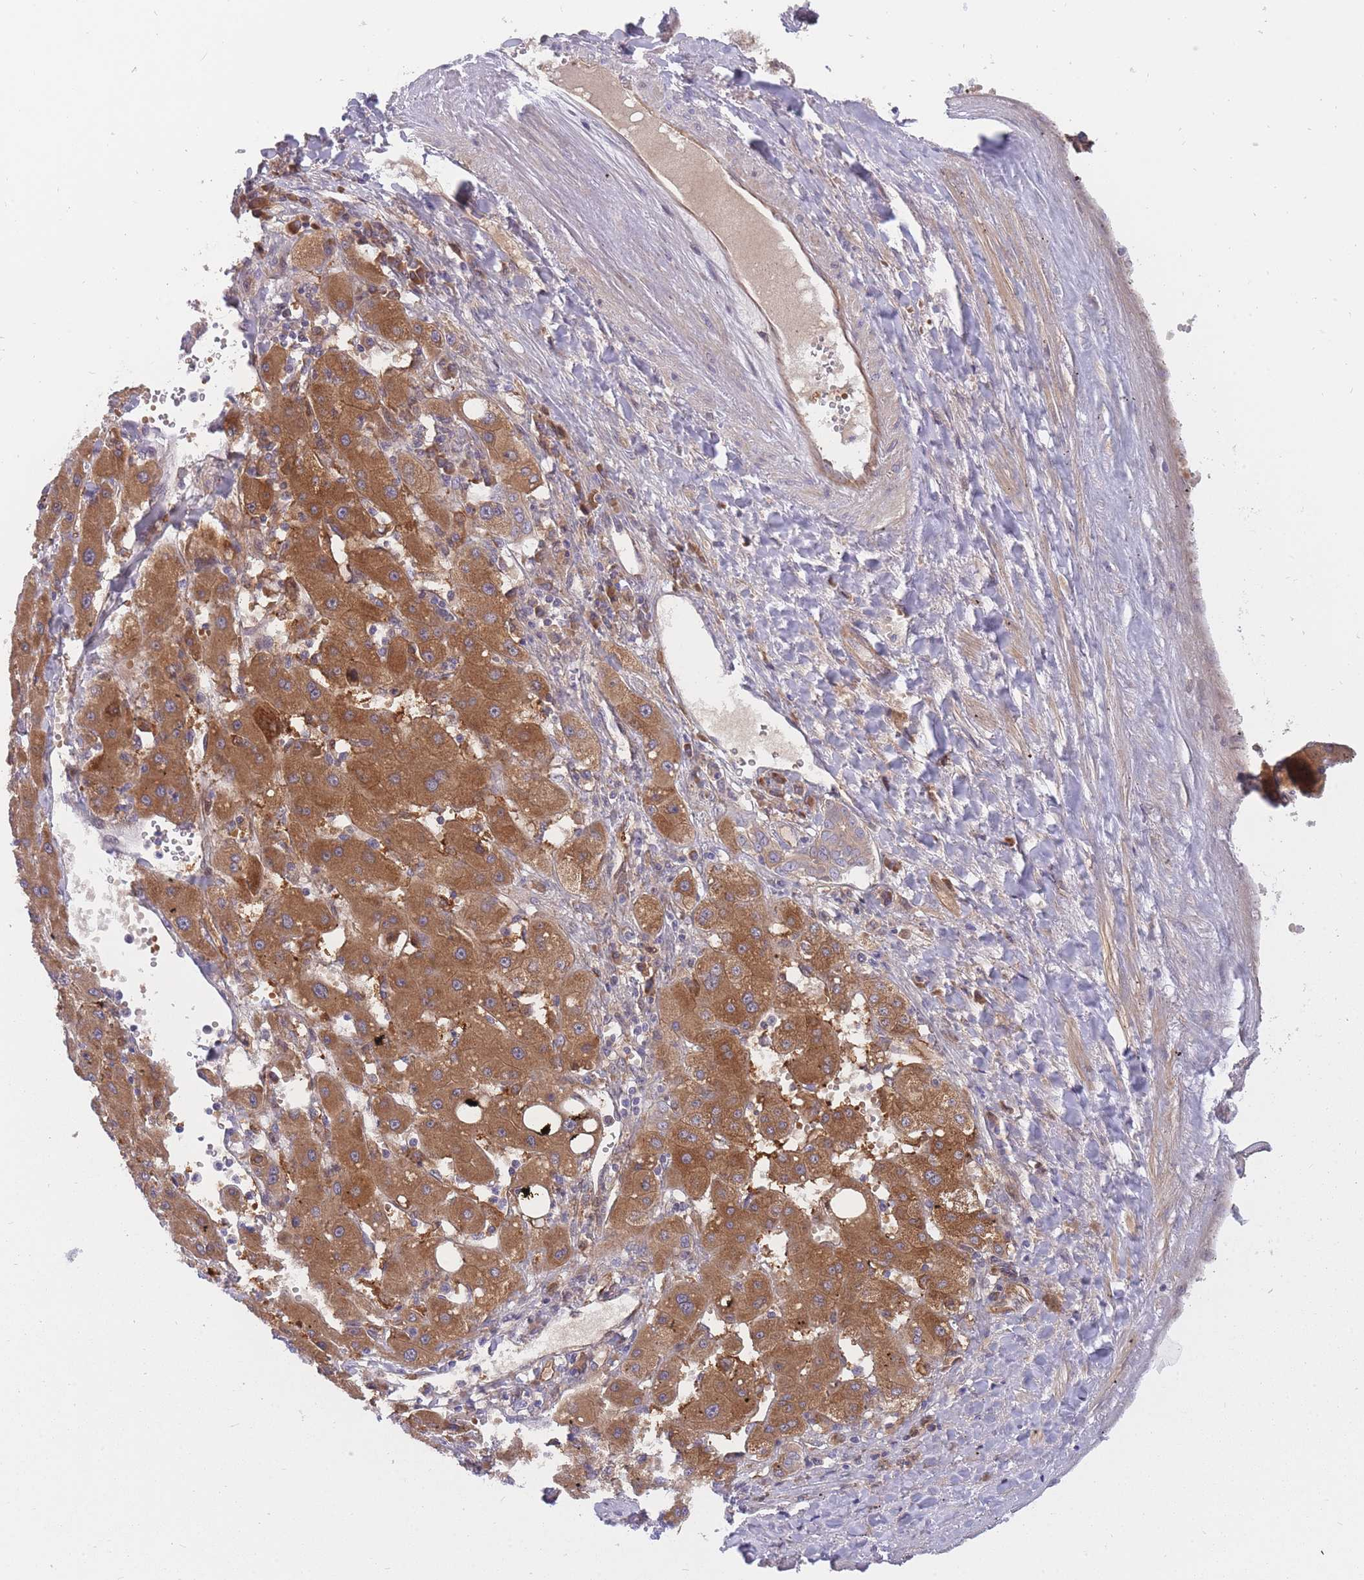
{"staining": {"intensity": "moderate", "quantity": ">75%", "location": "cytoplasmic/membranous"}, "tissue": "liver cancer", "cell_type": "Tumor cells", "image_type": "cancer", "snomed": [{"axis": "morphology", "description": "Carcinoma, Hepatocellular, NOS"}, {"axis": "topography", "description": "Liver"}], "caption": "Protein staining of liver cancer (hepatocellular carcinoma) tissue displays moderate cytoplasmic/membranous positivity in about >75% of tumor cells.", "gene": "CRYGN", "patient": {"sex": "male", "age": 72}}